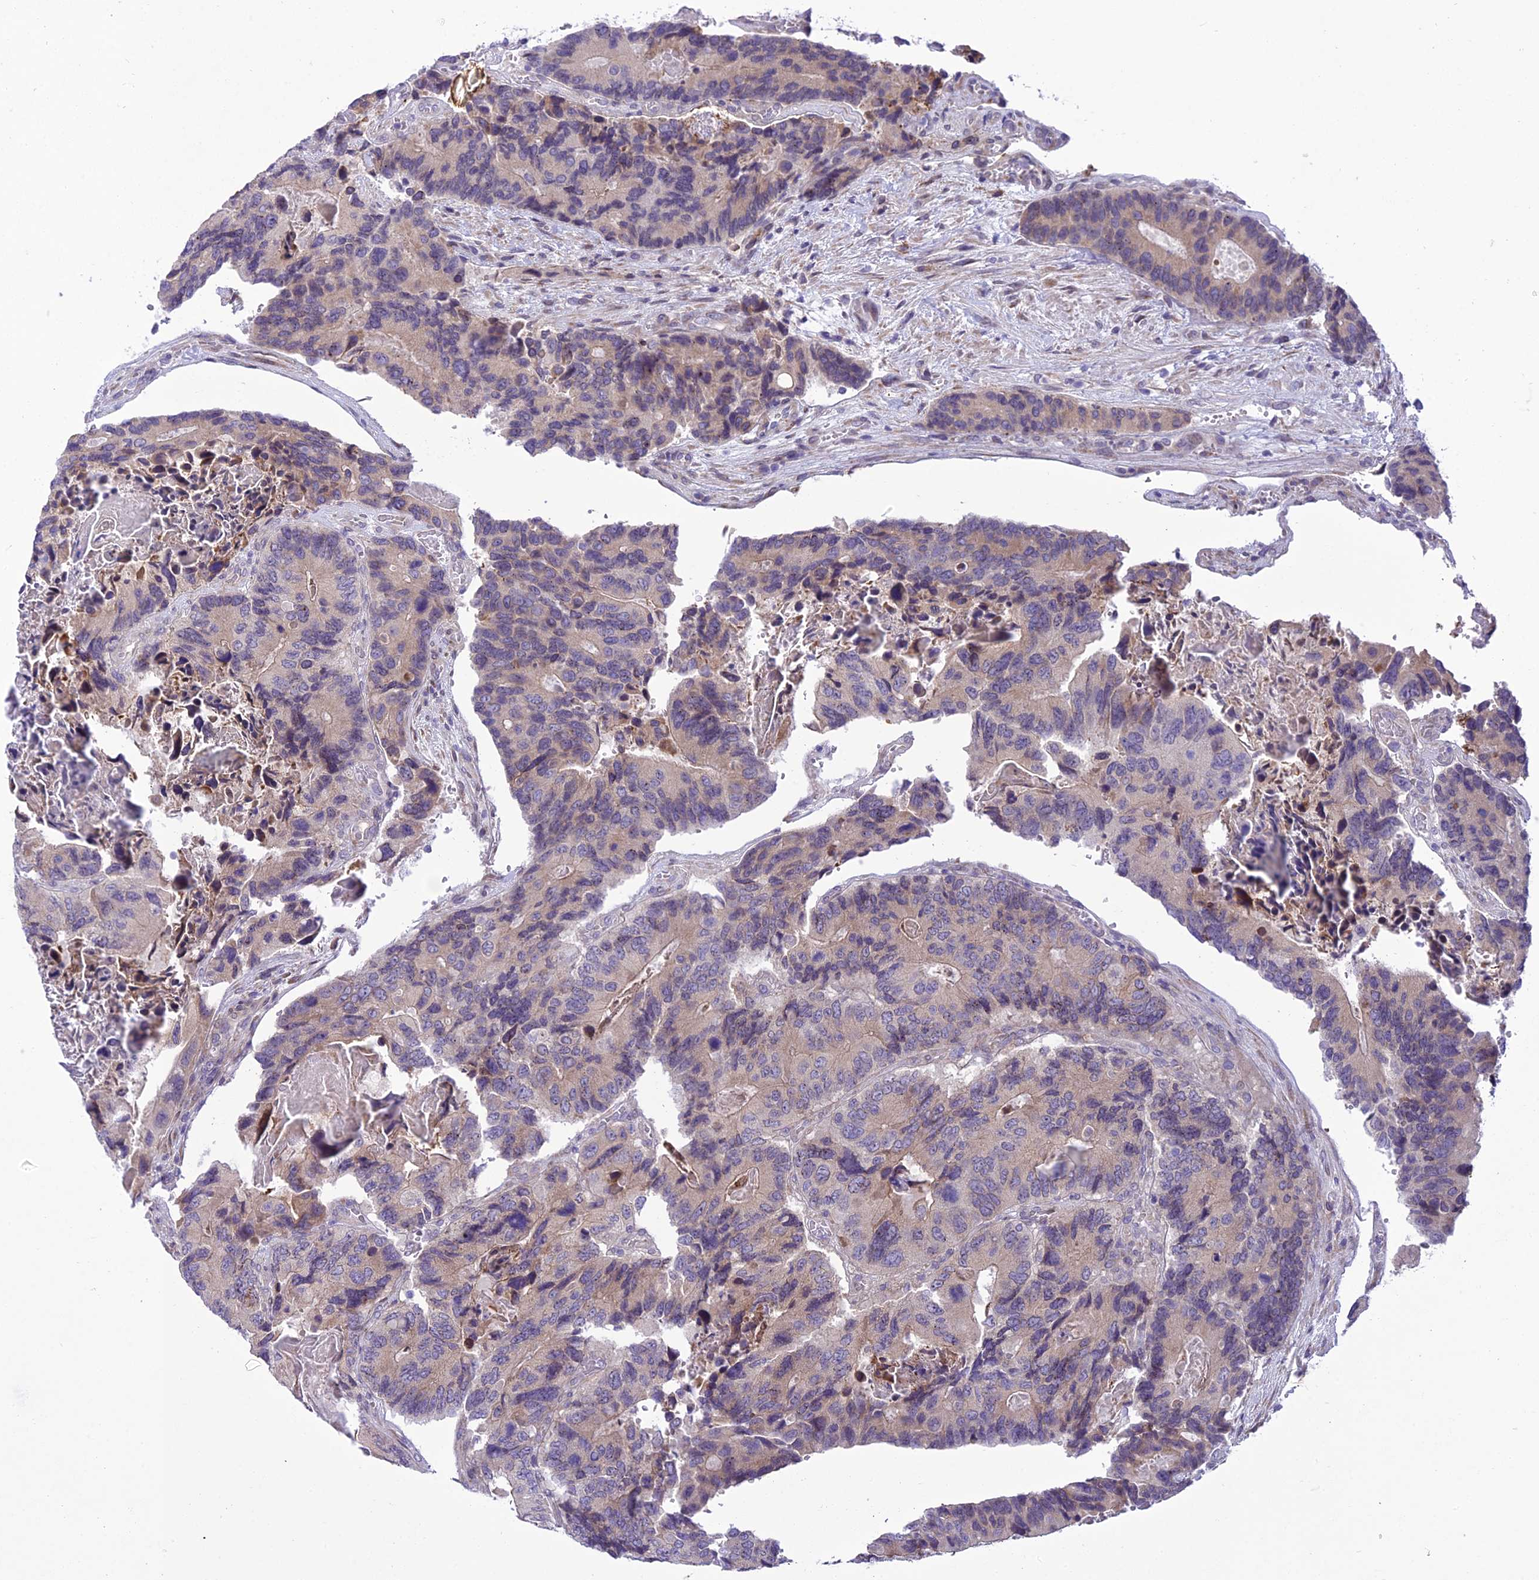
{"staining": {"intensity": "weak", "quantity": "25%-75%", "location": "cytoplasmic/membranous"}, "tissue": "colorectal cancer", "cell_type": "Tumor cells", "image_type": "cancer", "snomed": [{"axis": "morphology", "description": "Adenocarcinoma, NOS"}, {"axis": "topography", "description": "Colon"}], "caption": "Tumor cells reveal low levels of weak cytoplasmic/membranous staining in approximately 25%-75% of cells in colorectal cancer (adenocarcinoma).", "gene": "NEURL2", "patient": {"sex": "male", "age": 84}}